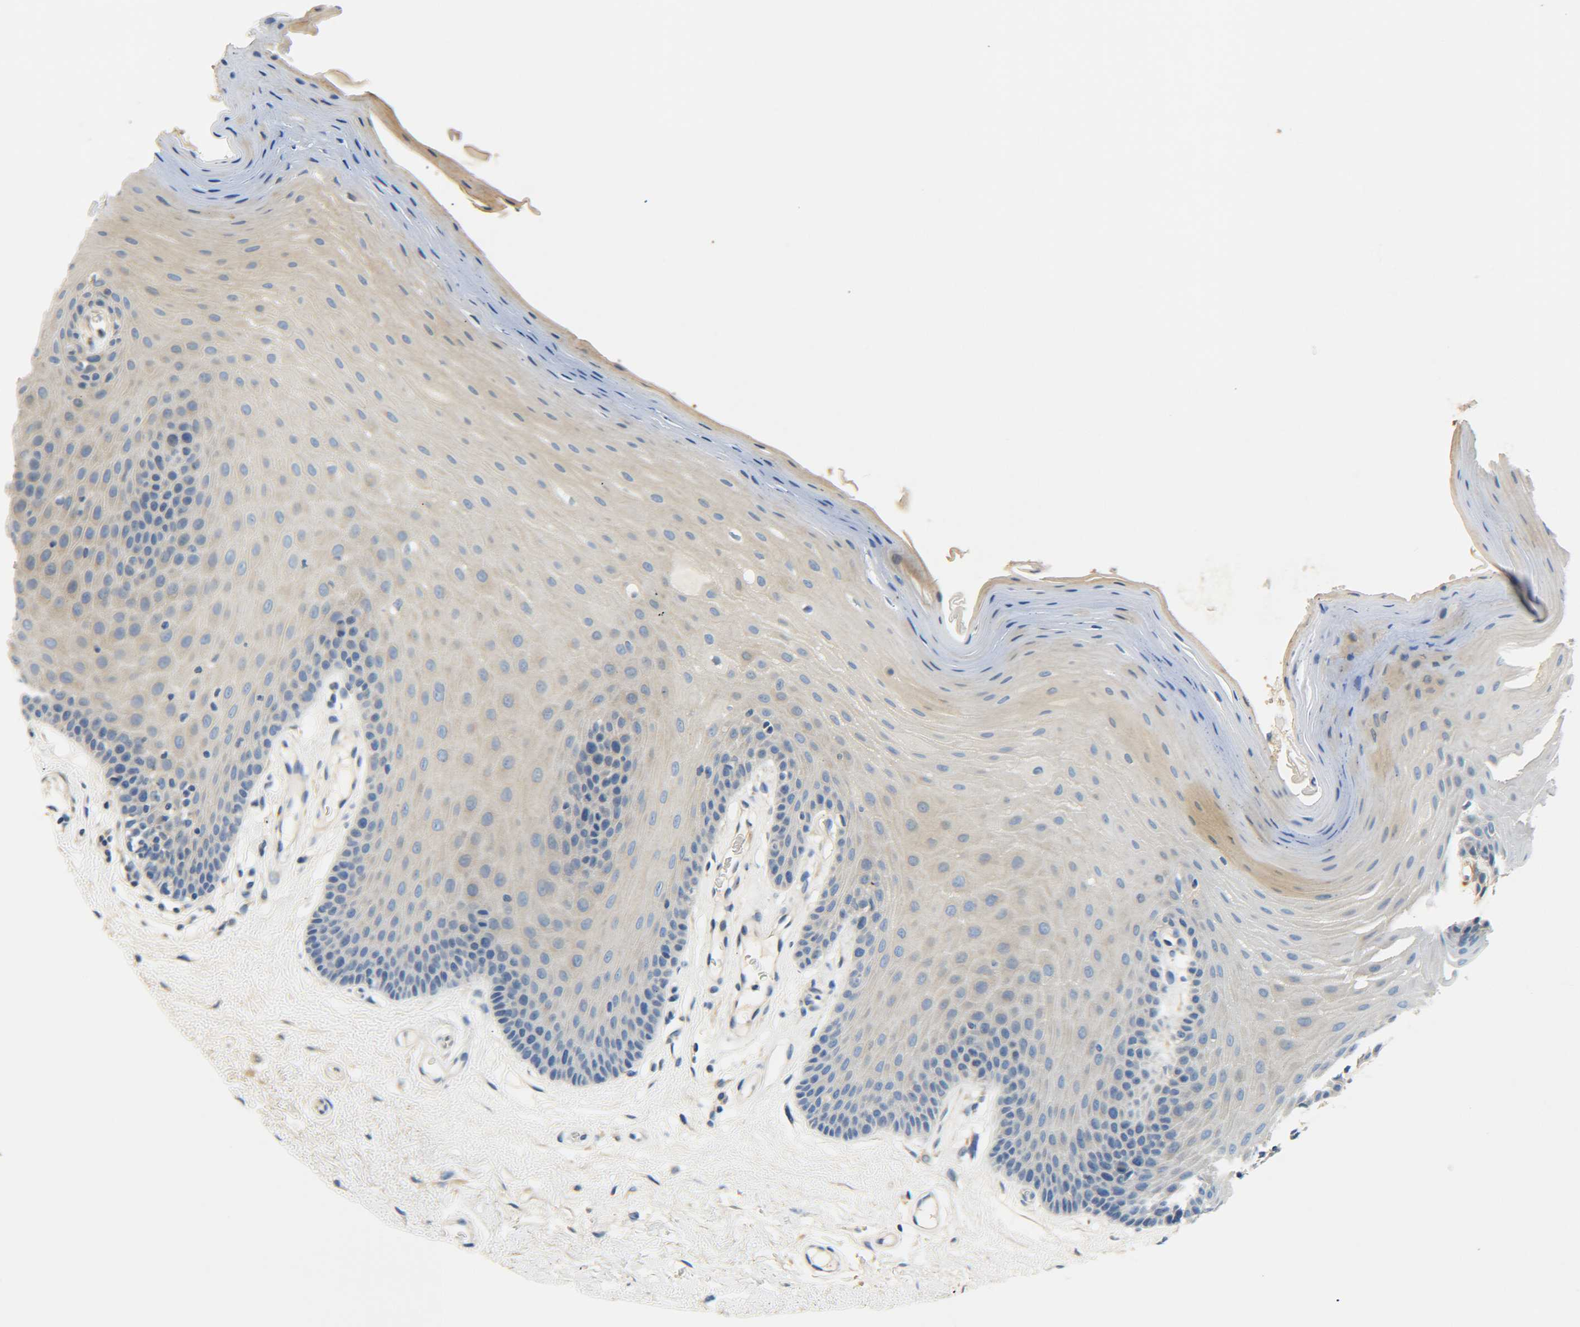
{"staining": {"intensity": "weak", "quantity": "<25%", "location": "cytoplasmic/membranous"}, "tissue": "oral mucosa", "cell_type": "Squamous epithelial cells", "image_type": "normal", "snomed": [{"axis": "morphology", "description": "Normal tissue, NOS"}, {"axis": "morphology", "description": "Squamous cell carcinoma, NOS"}, {"axis": "topography", "description": "Skeletal muscle"}, {"axis": "topography", "description": "Adipose tissue"}, {"axis": "topography", "description": "Vascular tissue"}, {"axis": "topography", "description": "Oral tissue"}, {"axis": "topography", "description": "Peripheral nerve tissue"}, {"axis": "topography", "description": "Head-Neck"}], "caption": "This histopathology image is of unremarkable oral mucosa stained with immunohistochemistry to label a protein in brown with the nuclei are counter-stained blue. There is no staining in squamous epithelial cells.", "gene": "LRCH3", "patient": {"sex": "male", "age": 71}}